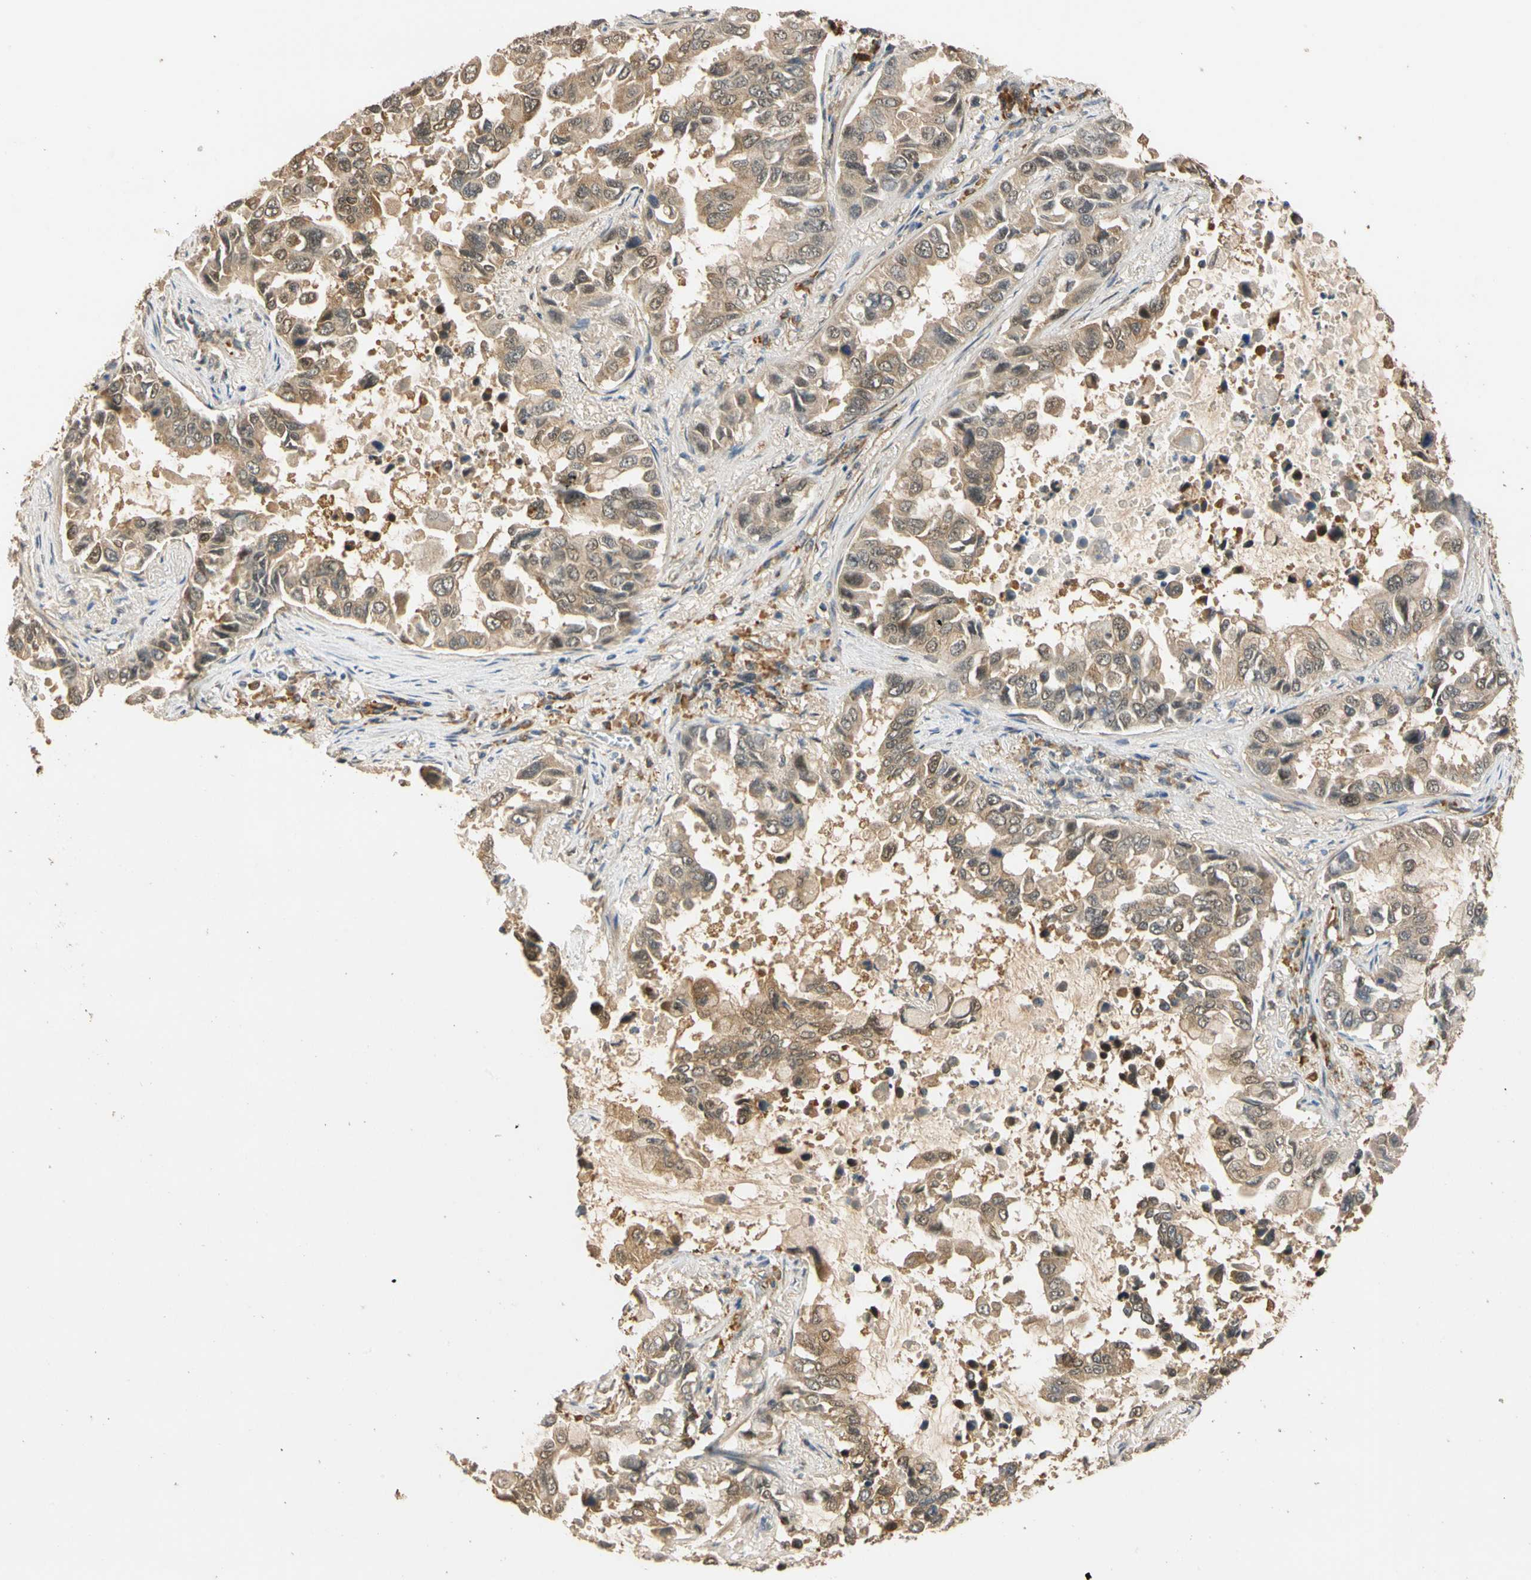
{"staining": {"intensity": "moderate", "quantity": ">75%", "location": "cytoplasmic/membranous"}, "tissue": "lung cancer", "cell_type": "Tumor cells", "image_type": "cancer", "snomed": [{"axis": "morphology", "description": "Adenocarcinoma, NOS"}, {"axis": "topography", "description": "Lung"}], "caption": "Immunohistochemical staining of human adenocarcinoma (lung) demonstrates moderate cytoplasmic/membranous protein positivity in about >75% of tumor cells.", "gene": "QSER1", "patient": {"sex": "male", "age": 64}}